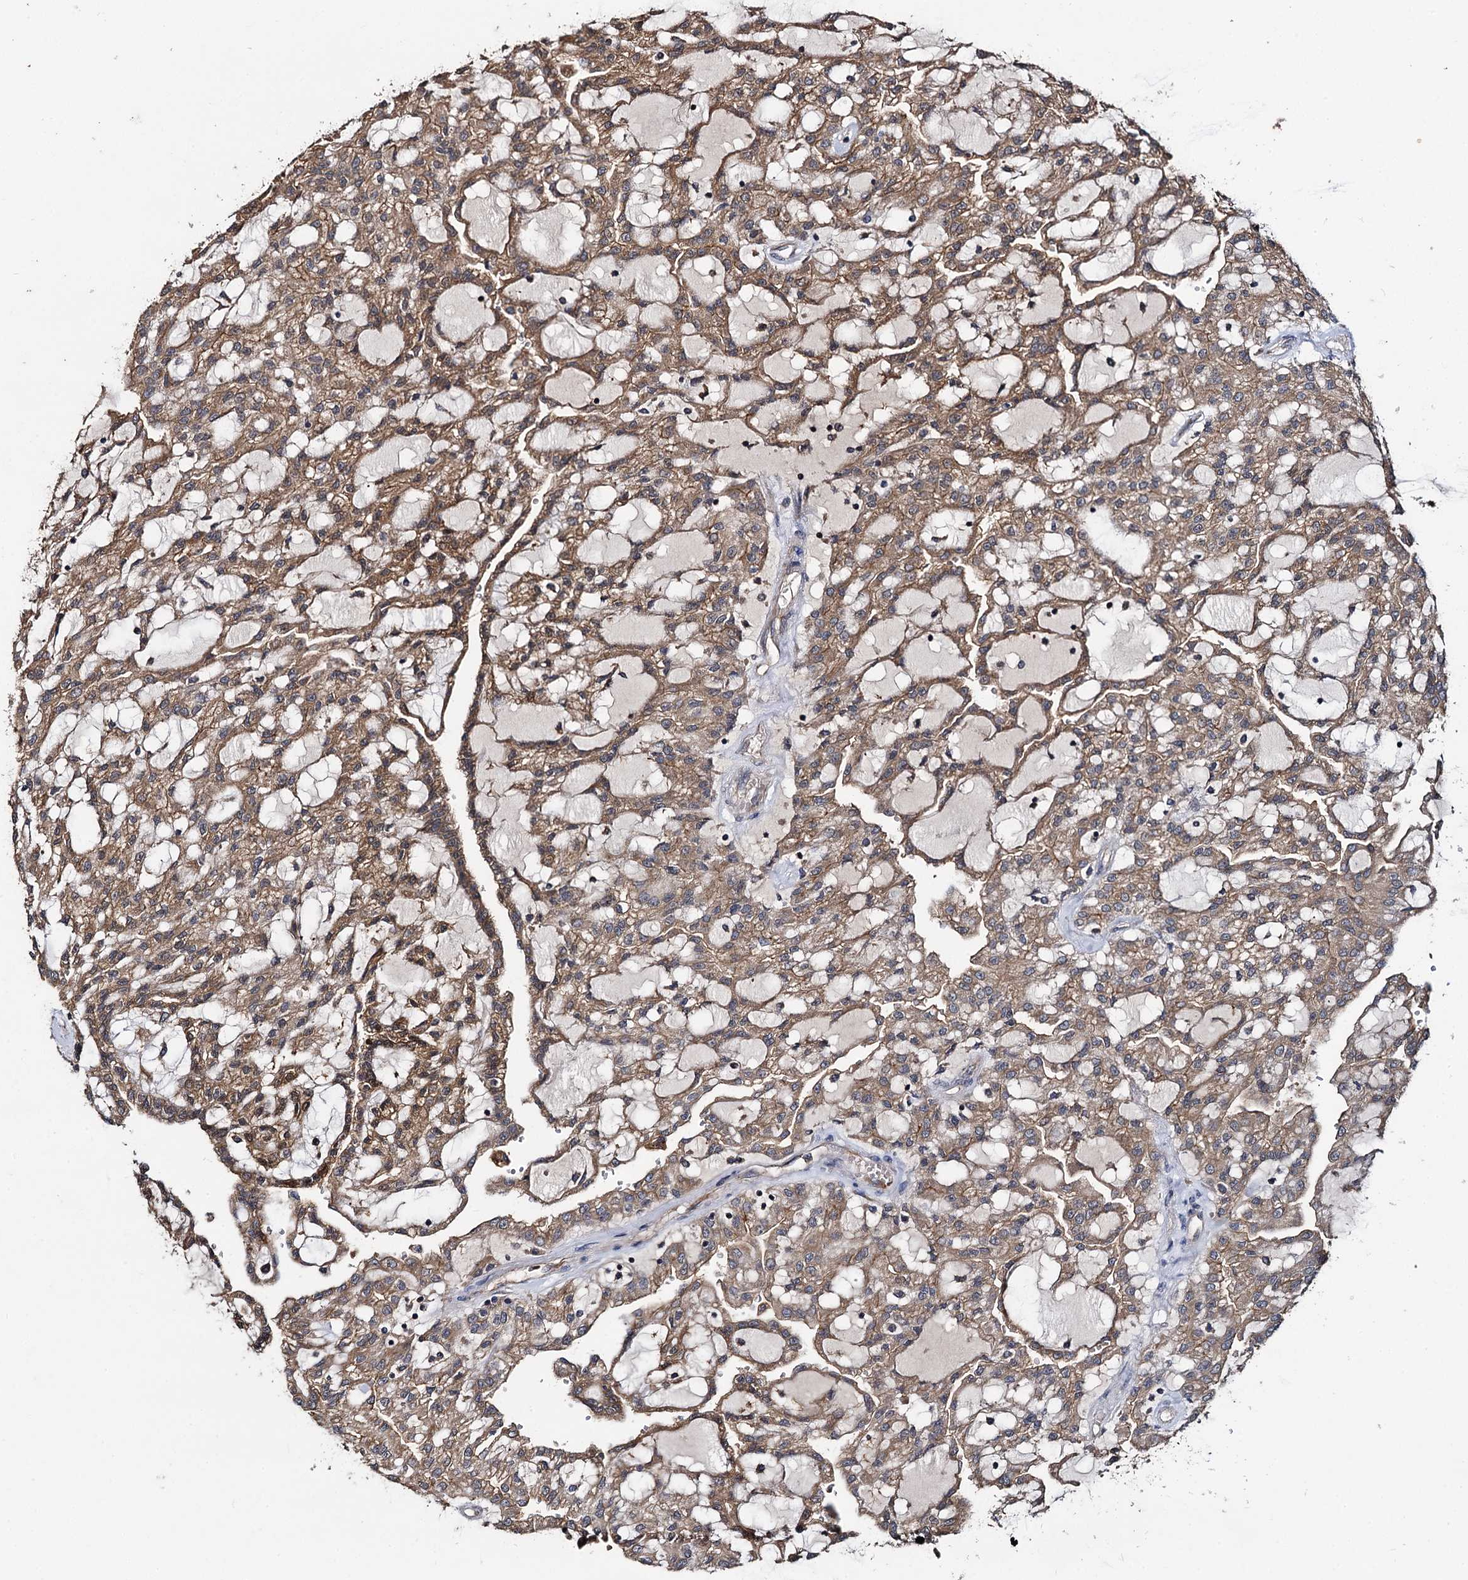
{"staining": {"intensity": "moderate", "quantity": ">75%", "location": "cytoplasmic/membranous"}, "tissue": "renal cancer", "cell_type": "Tumor cells", "image_type": "cancer", "snomed": [{"axis": "morphology", "description": "Adenocarcinoma, NOS"}, {"axis": "topography", "description": "Kidney"}], "caption": "This is a histology image of immunohistochemistry staining of renal adenocarcinoma, which shows moderate staining in the cytoplasmic/membranous of tumor cells.", "gene": "CEP192", "patient": {"sex": "male", "age": 63}}